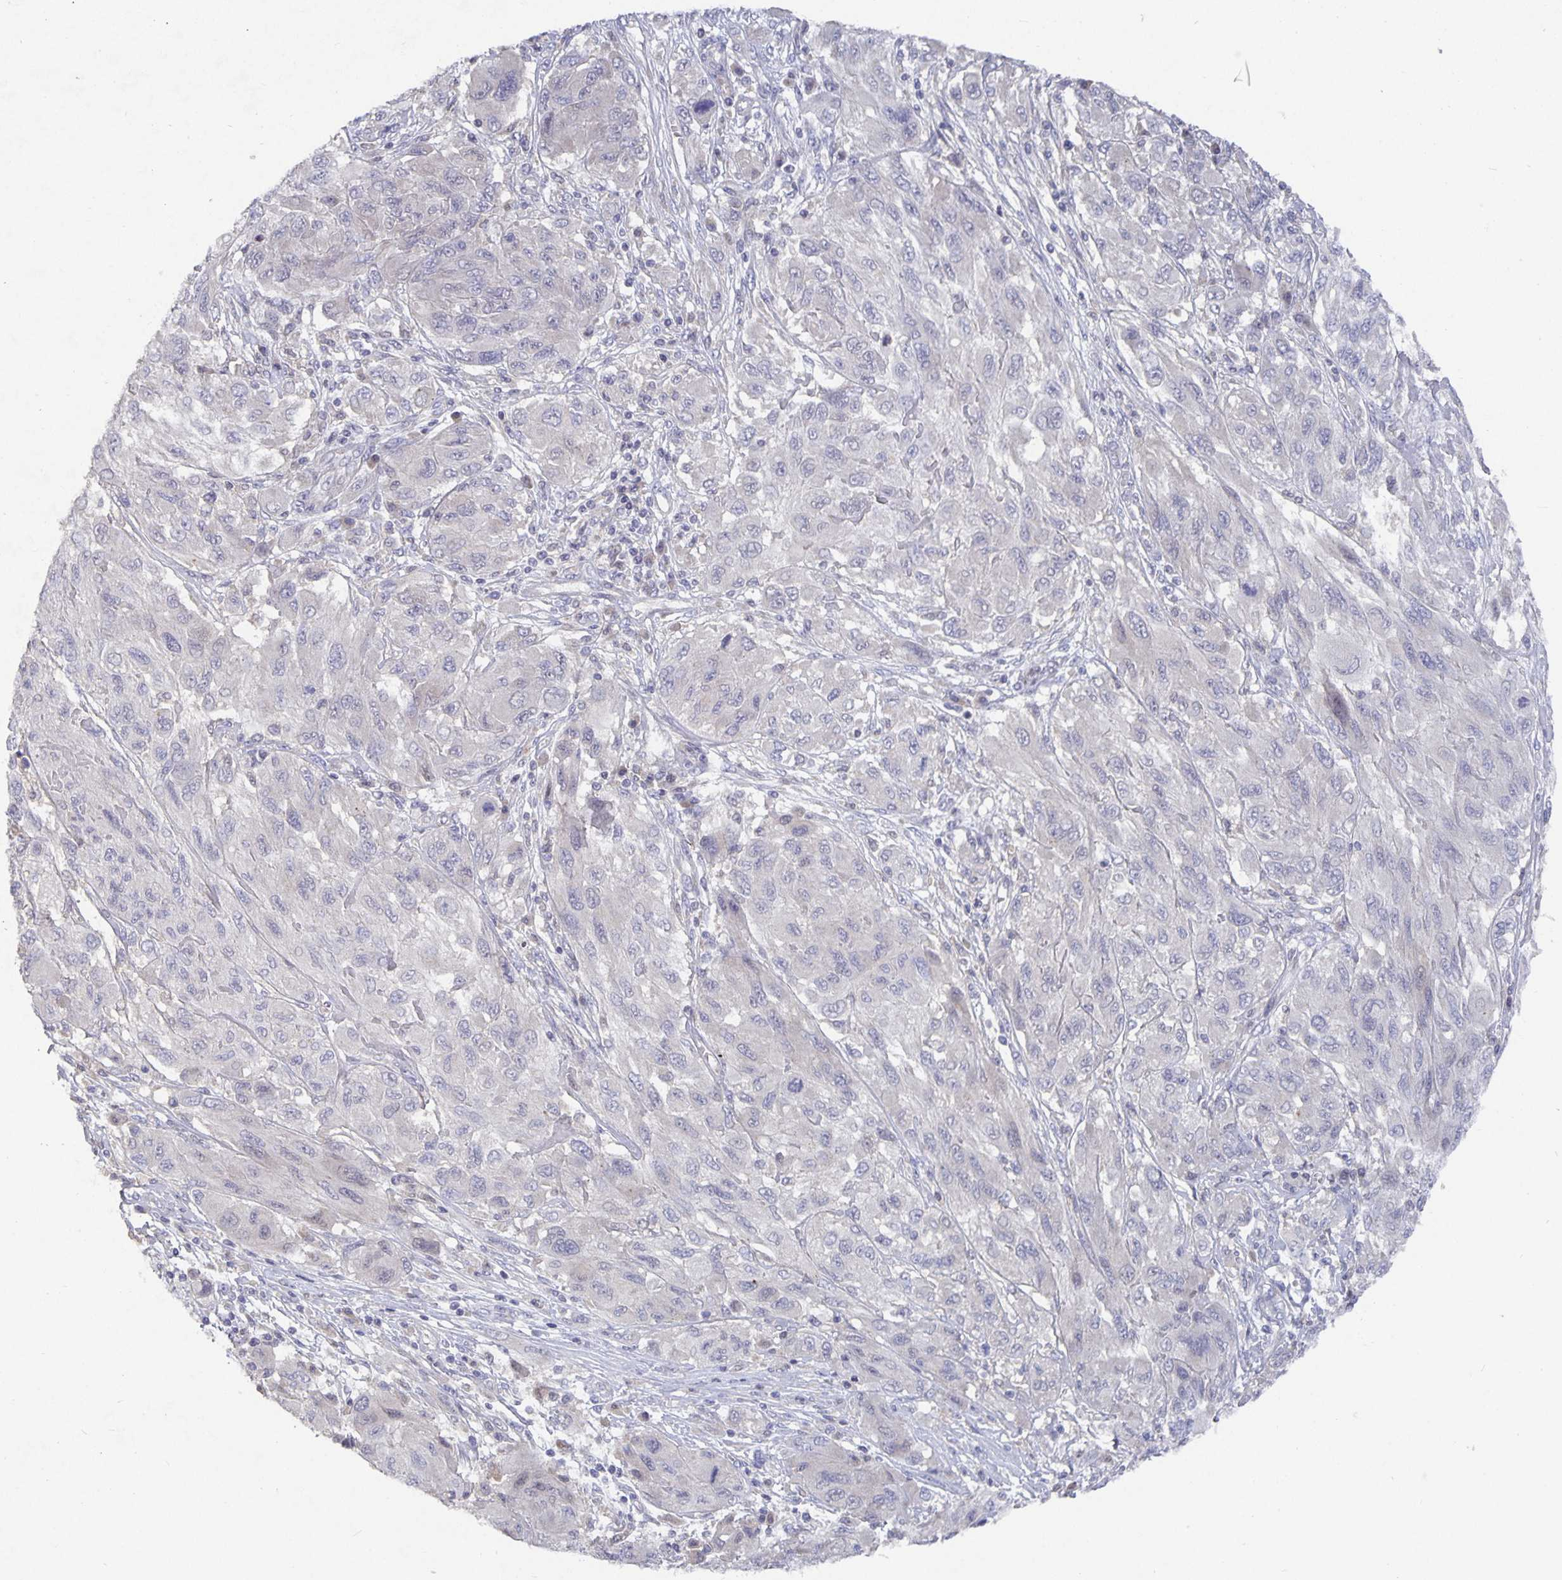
{"staining": {"intensity": "negative", "quantity": "none", "location": "none"}, "tissue": "melanoma", "cell_type": "Tumor cells", "image_type": "cancer", "snomed": [{"axis": "morphology", "description": "Malignant melanoma, NOS"}, {"axis": "topography", "description": "Skin"}], "caption": "DAB immunohistochemical staining of melanoma demonstrates no significant staining in tumor cells.", "gene": "HEPN1", "patient": {"sex": "female", "age": 91}}